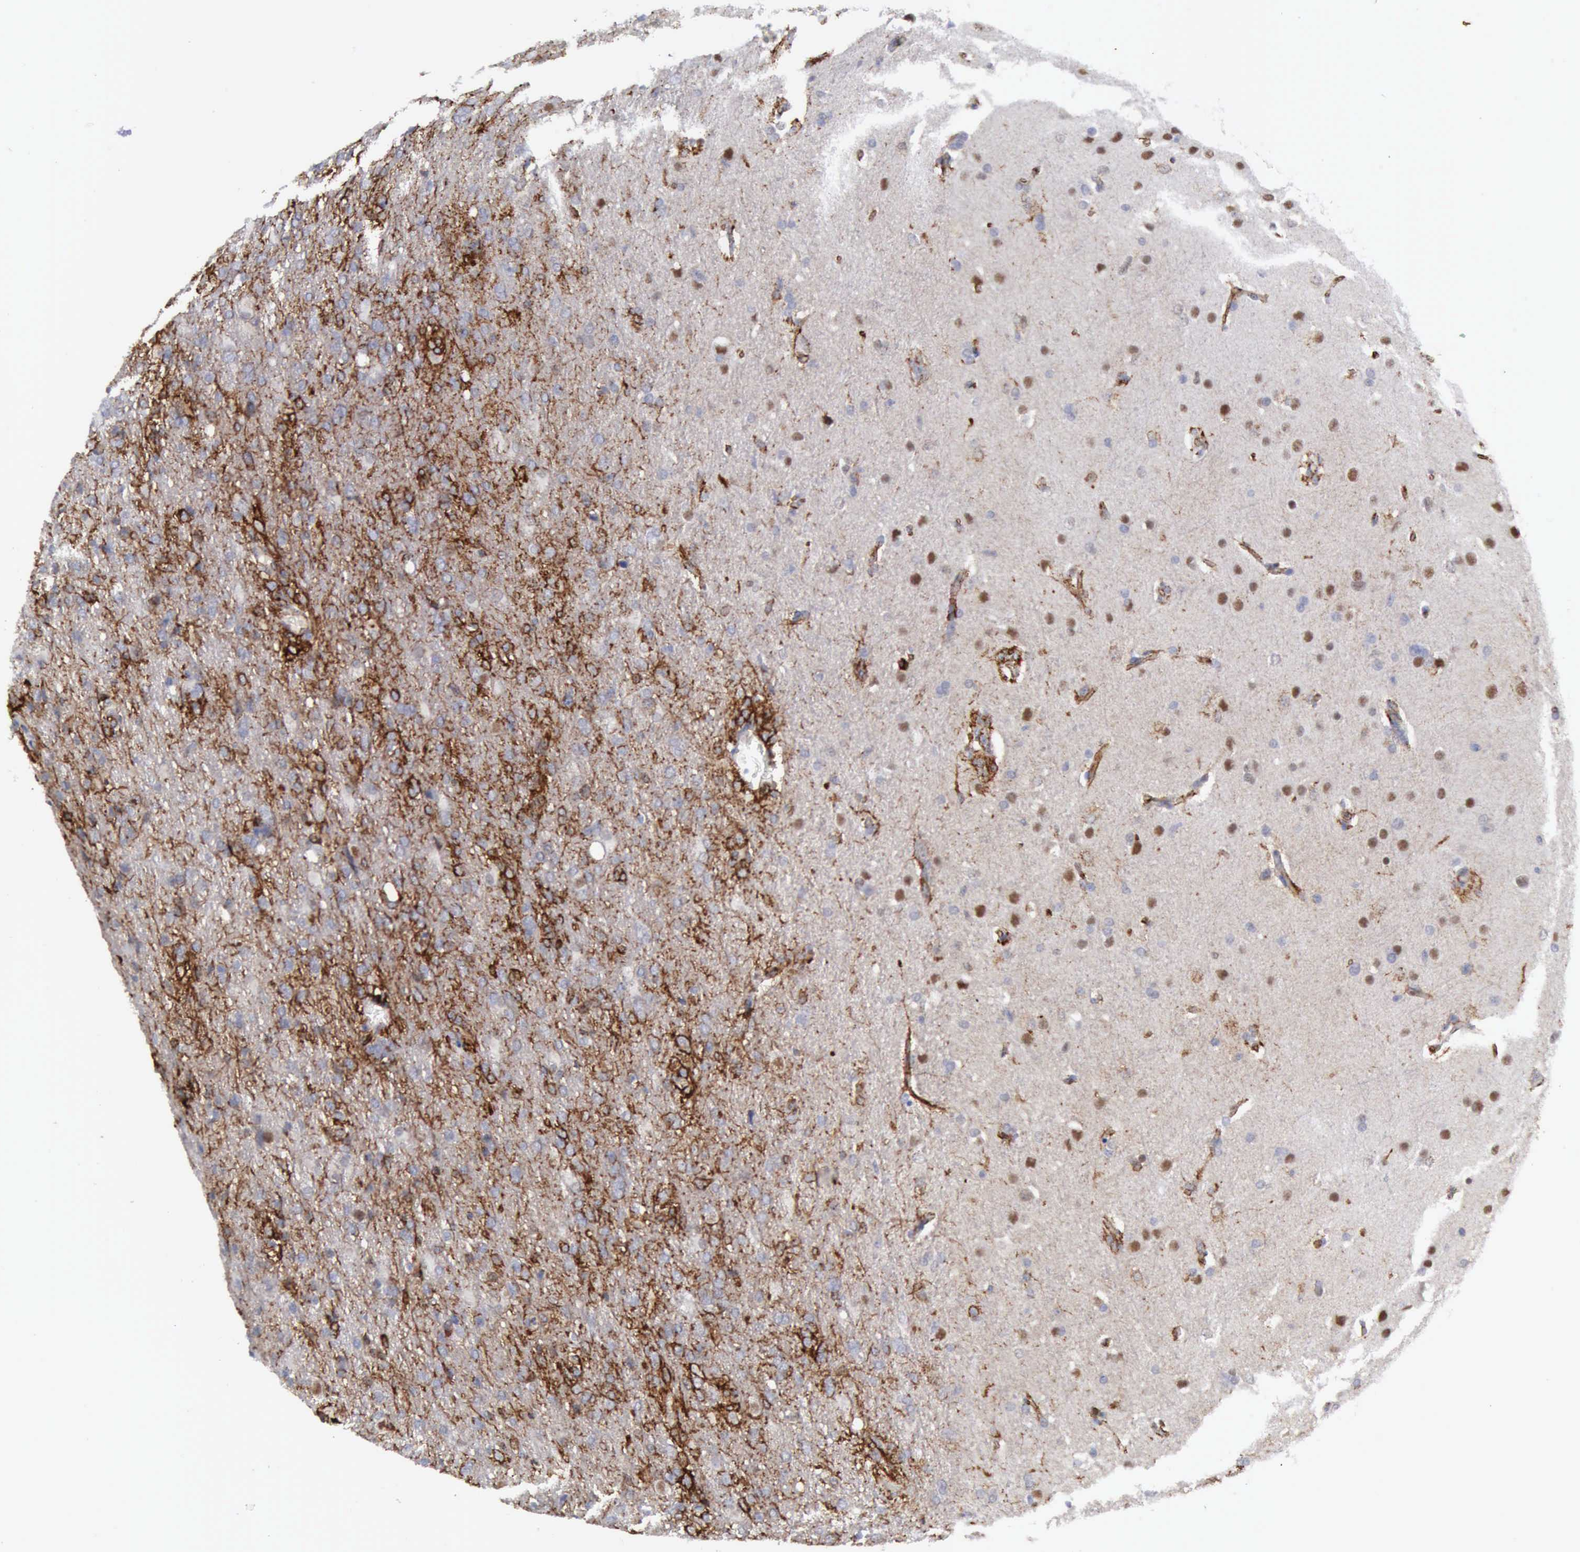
{"staining": {"intensity": "moderate", "quantity": "25%-75%", "location": "cytoplasmic/membranous"}, "tissue": "glioma", "cell_type": "Tumor cells", "image_type": "cancer", "snomed": [{"axis": "morphology", "description": "Glioma, malignant, High grade"}, {"axis": "topography", "description": "Brain"}], "caption": "A medium amount of moderate cytoplasmic/membranous positivity is appreciated in approximately 25%-75% of tumor cells in glioma tissue.", "gene": "TFRC", "patient": {"sex": "male", "age": 68}}